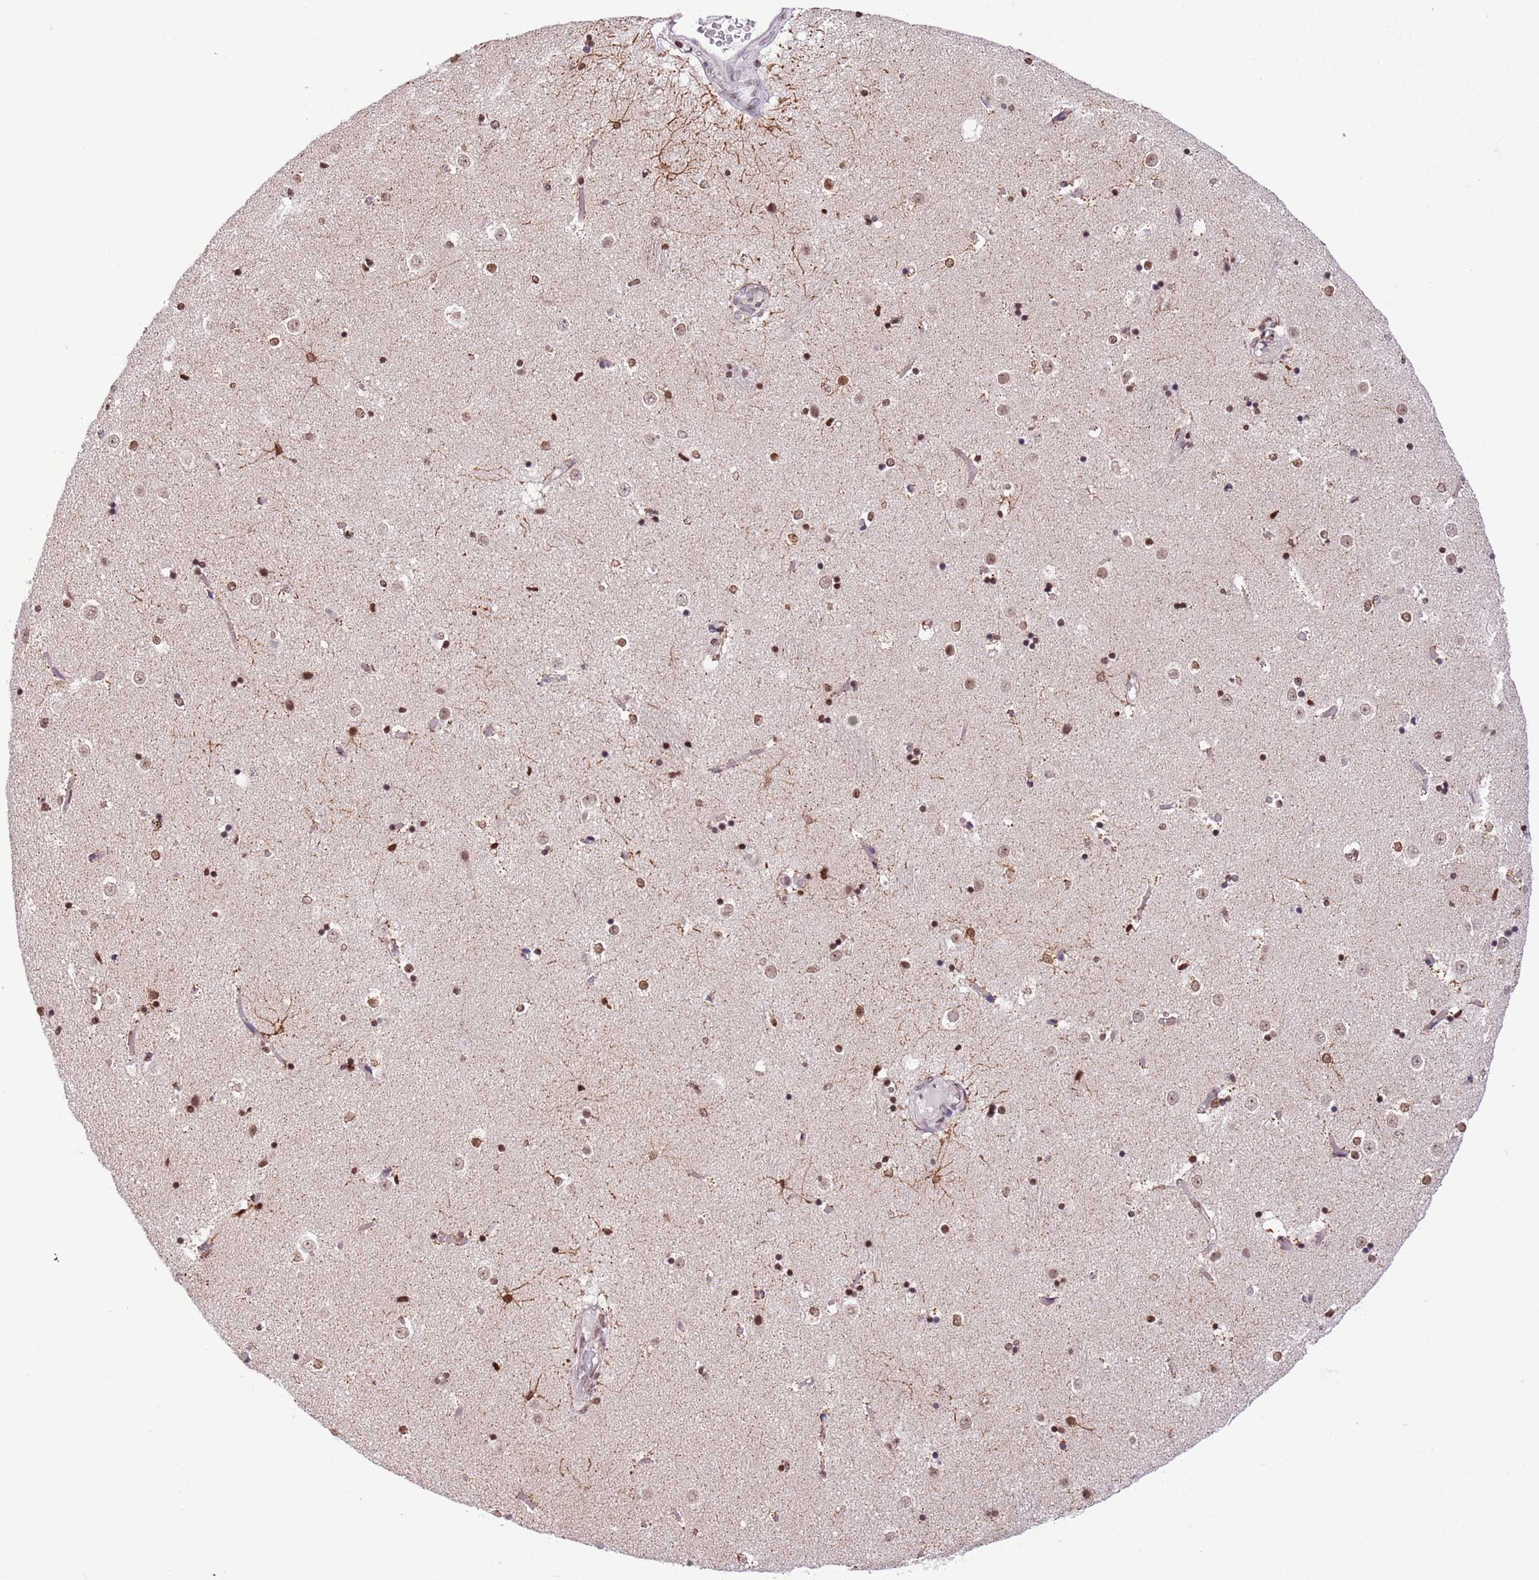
{"staining": {"intensity": "moderate", "quantity": ">75%", "location": "cytoplasmic/membranous,nuclear"}, "tissue": "caudate", "cell_type": "Glial cells", "image_type": "normal", "snomed": [{"axis": "morphology", "description": "Normal tissue, NOS"}, {"axis": "topography", "description": "Lateral ventricle wall"}], "caption": "An image showing moderate cytoplasmic/membranous,nuclear staining in approximately >75% of glial cells in normal caudate, as visualized by brown immunohistochemical staining.", "gene": "NRIP1", "patient": {"sex": "female", "age": 52}}